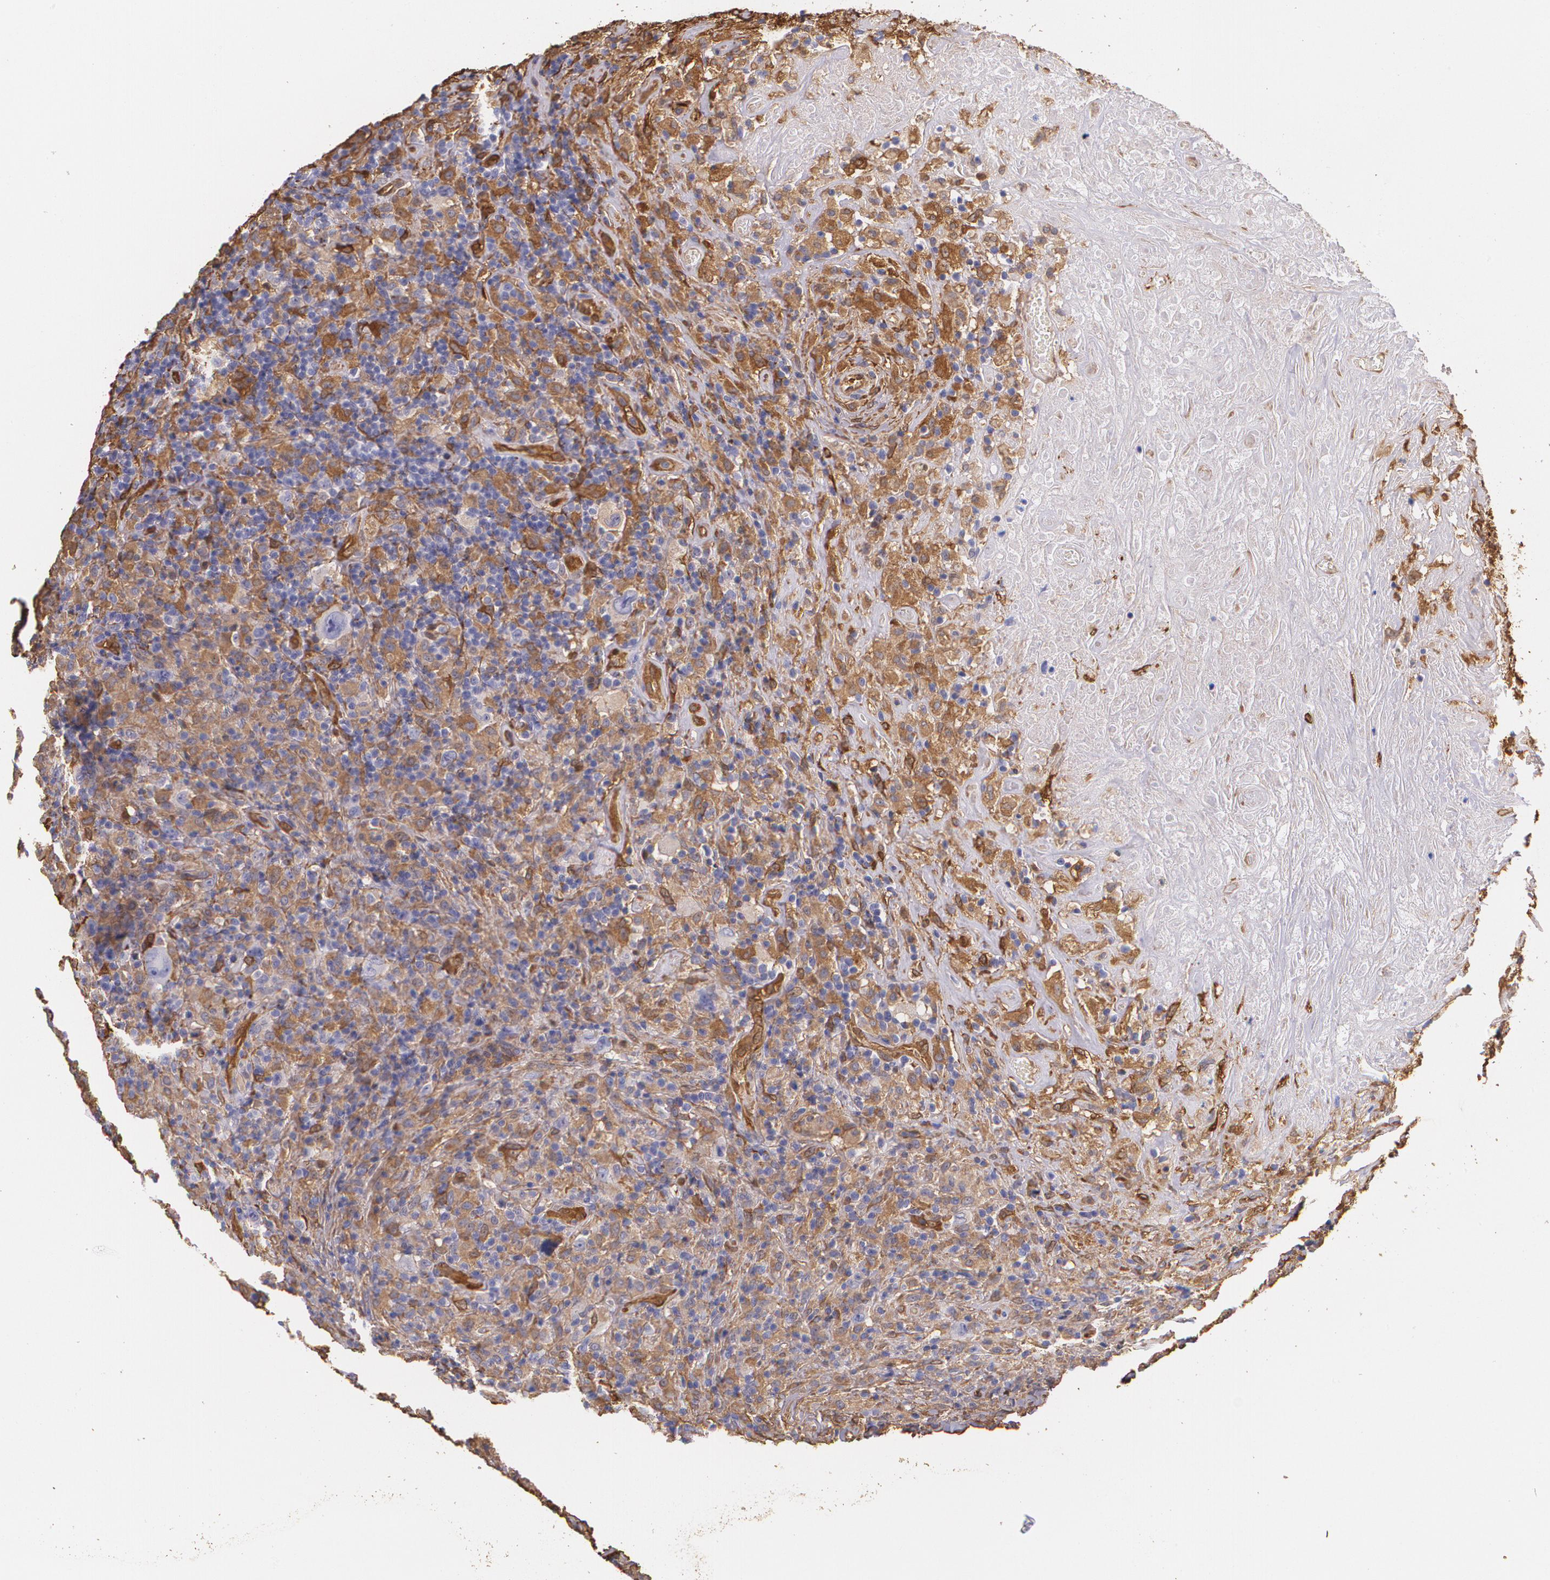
{"staining": {"intensity": "weak", "quantity": "<25%", "location": "cytoplasmic/membranous"}, "tissue": "lymphoma", "cell_type": "Tumor cells", "image_type": "cancer", "snomed": [{"axis": "morphology", "description": "Hodgkin's disease, NOS"}, {"axis": "topography", "description": "Lymph node"}], "caption": "Lymphoma was stained to show a protein in brown. There is no significant positivity in tumor cells. The staining was performed using DAB (3,3'-diaminobenzidine) to visualize the protein expression in brown, while the nuclei were stained in blue with hematoxylin (Magnification: 20x).", "gene": "MMP2", "patient": {"sex": "male", "age": 46}}